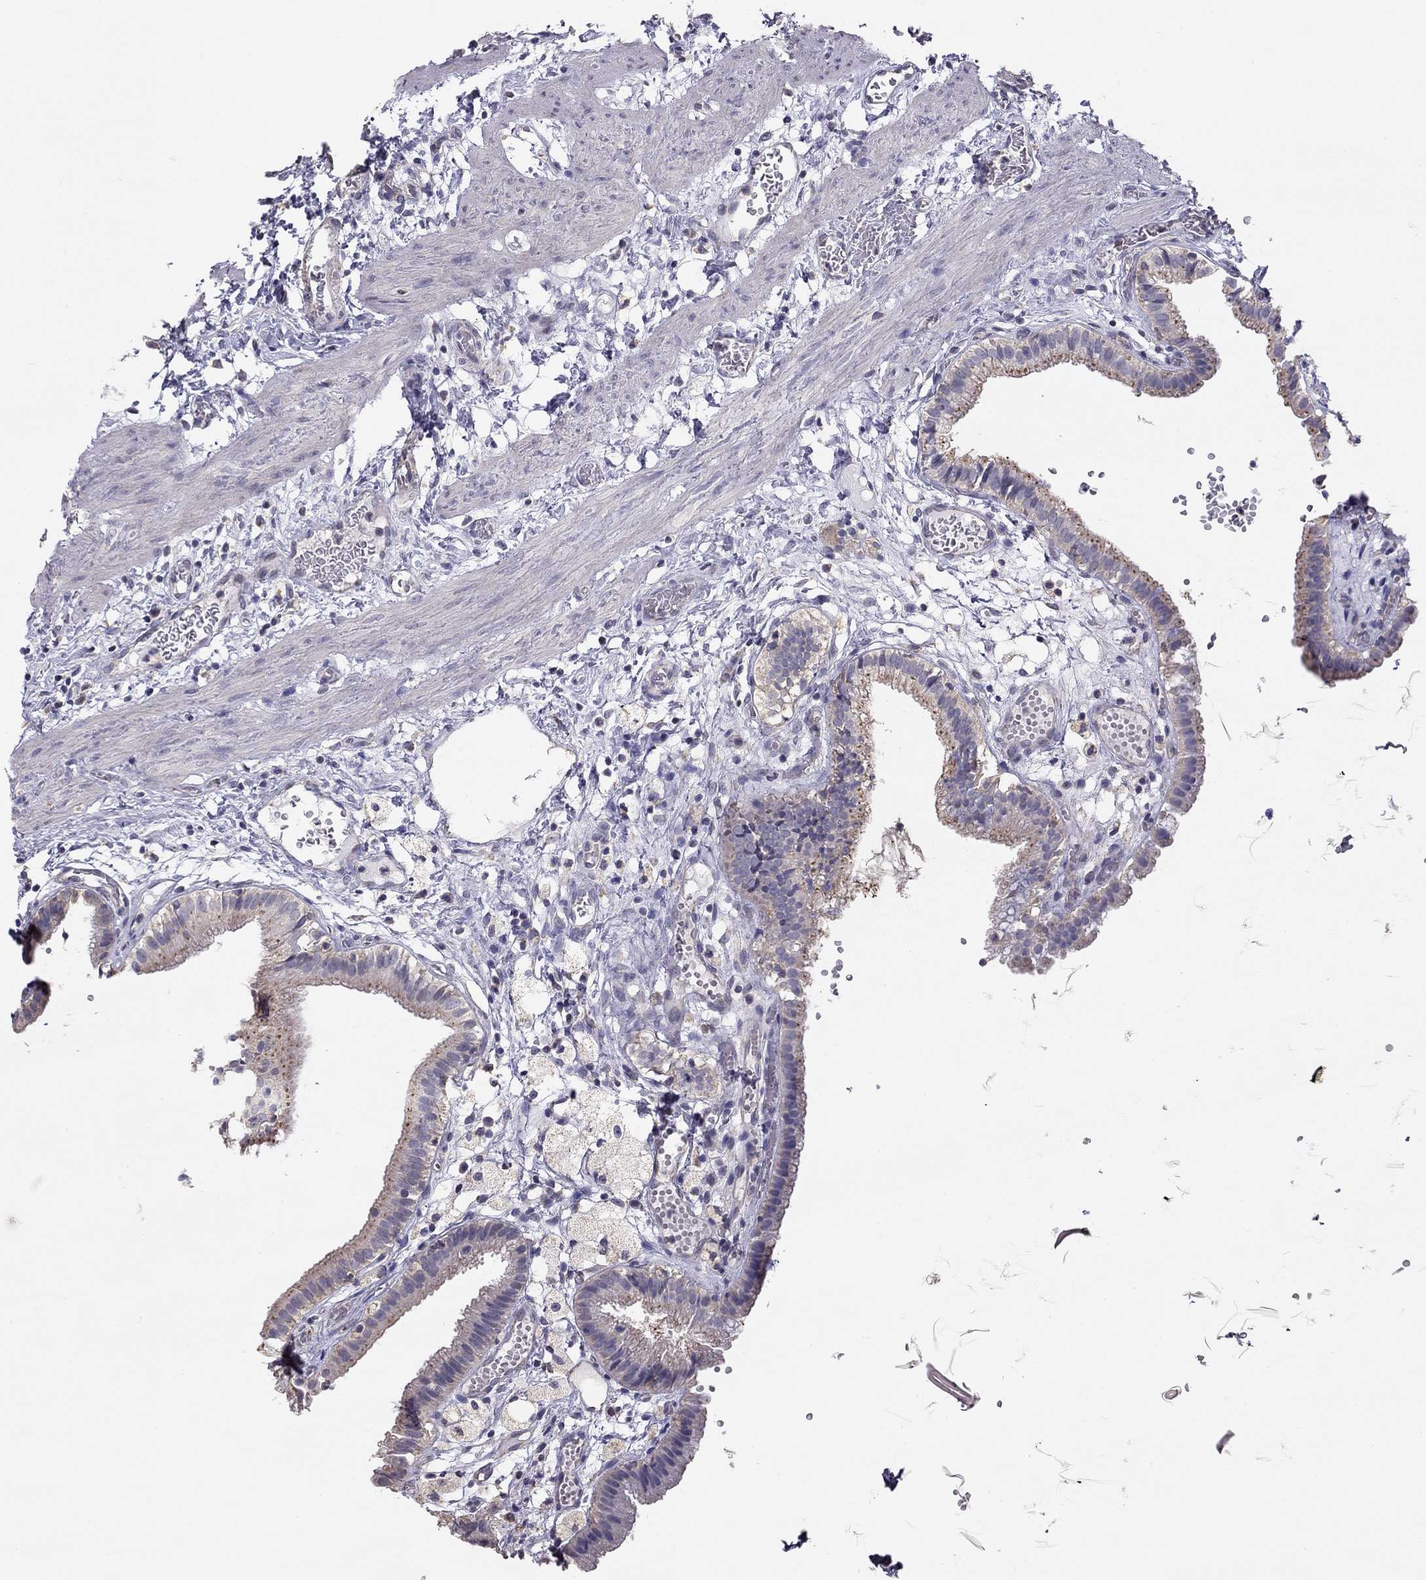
{"staining": {"intensity": "weak", "quantity": "25%-75%", "location": "cytoplasmic/membranous"}, "tissue": "gallbladder", "cell_type": "Glandular cells", "image_type": "normal", "snomed": [{"axis": "morphology", "description": "Normal tissue, NOS"}, {"axis": "topography", "description": "Gallbladder"}], "caption": "This micrograph displays immunohistochemistry (IHC) staining of unremarkable human gallbladder, with low weak cytoplasmic/membranous expression in approximately 25%-75% of glandular cells.", "gene": "LRIT3", "patient": {"sex": "female", "age": 24}}